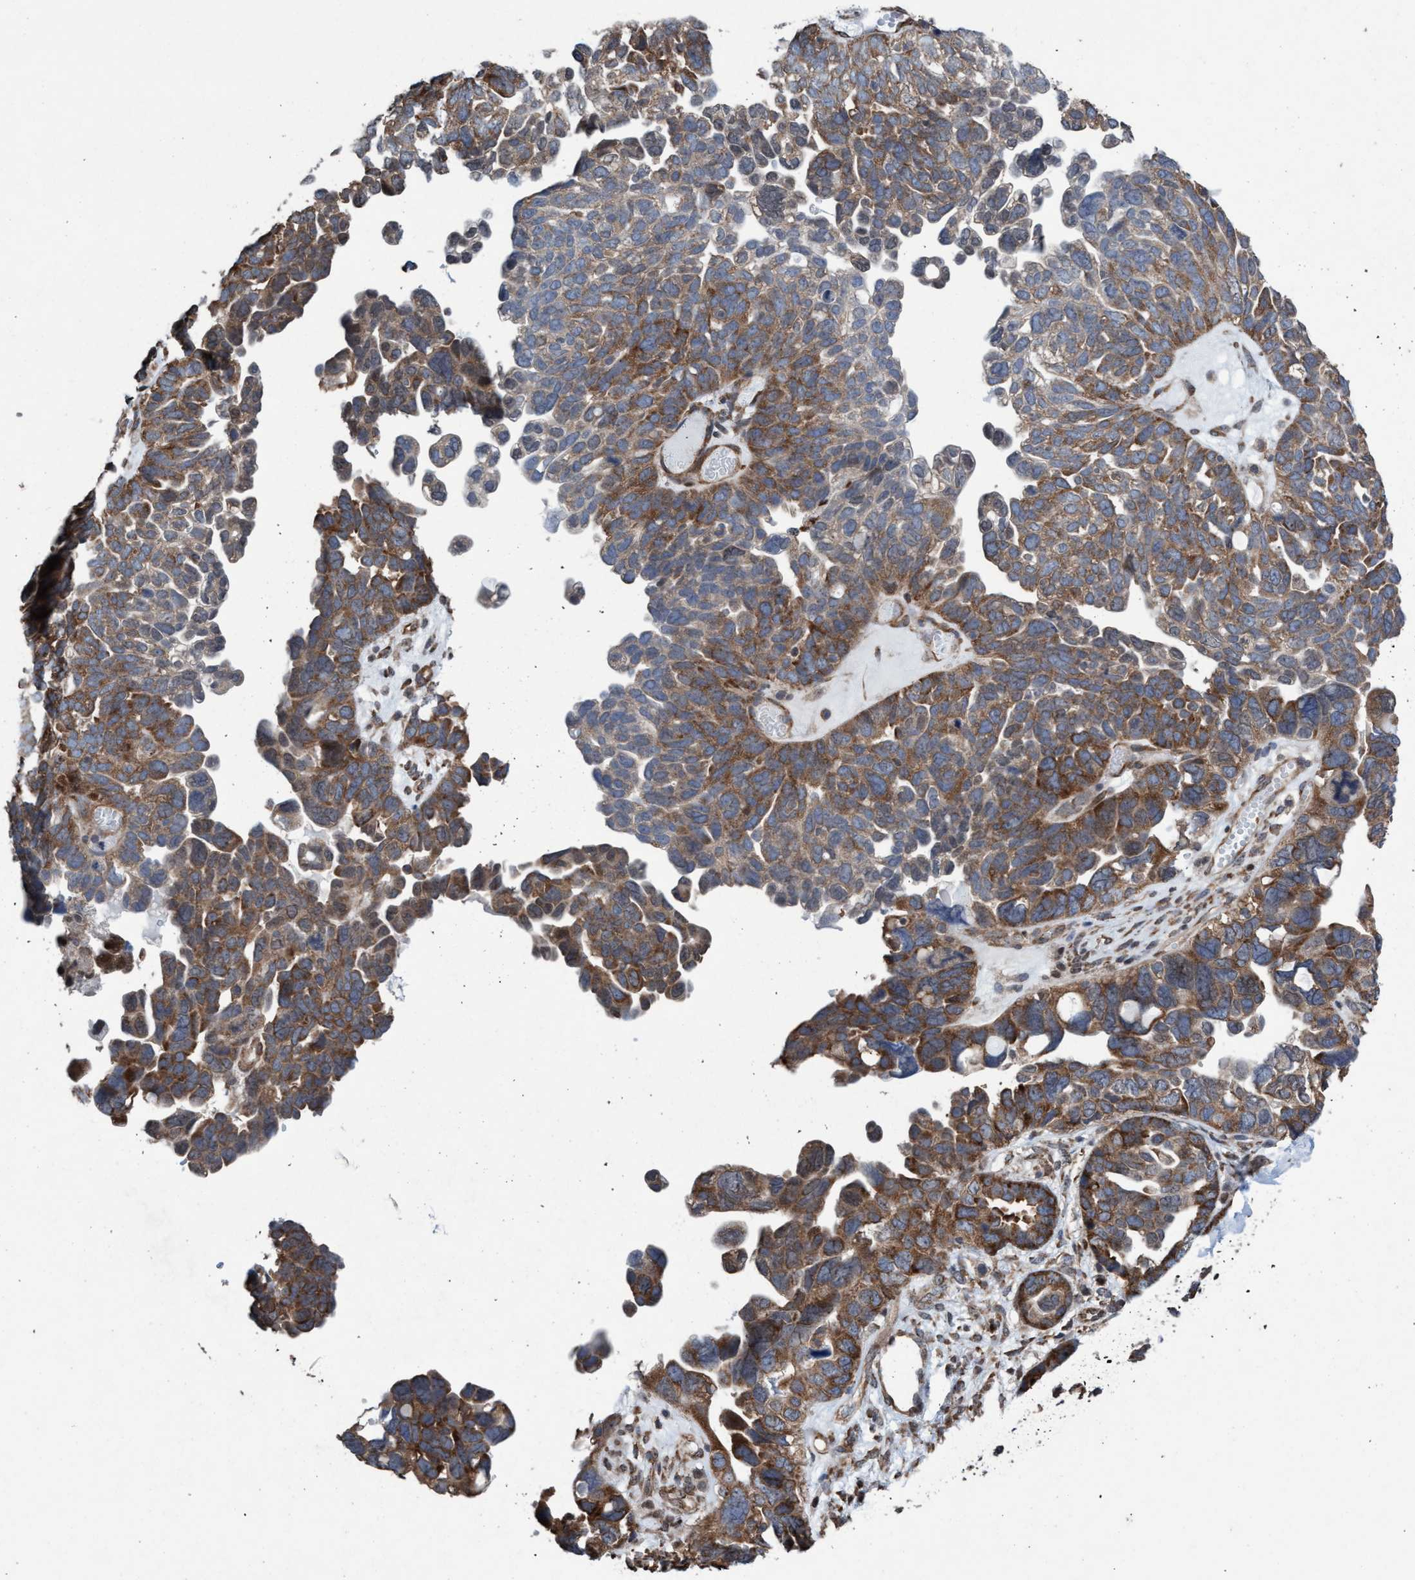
{"staining": {"intensity": "moderate", "quantity": ">75%", "location": "cytoplasmic/membranous"}, "tissue": "ovarian cancer", "cell_type": "Tumor cells", "image_type": "cancer", "snomed": [{"axis": "morphology", "description": "Cystadenocarcinoma, mucinous, NOS"}, {"axis": "topography", "description": "Ovary"}], "caption": "Moderate cytoplasmic/membranous protein staining is present in approximately >75% of tumor cells in ovarian cancer (mucinous cystadenocarcinoma).", "gene": "METAP2", "patient": {"sex": "female", "age": 61}}